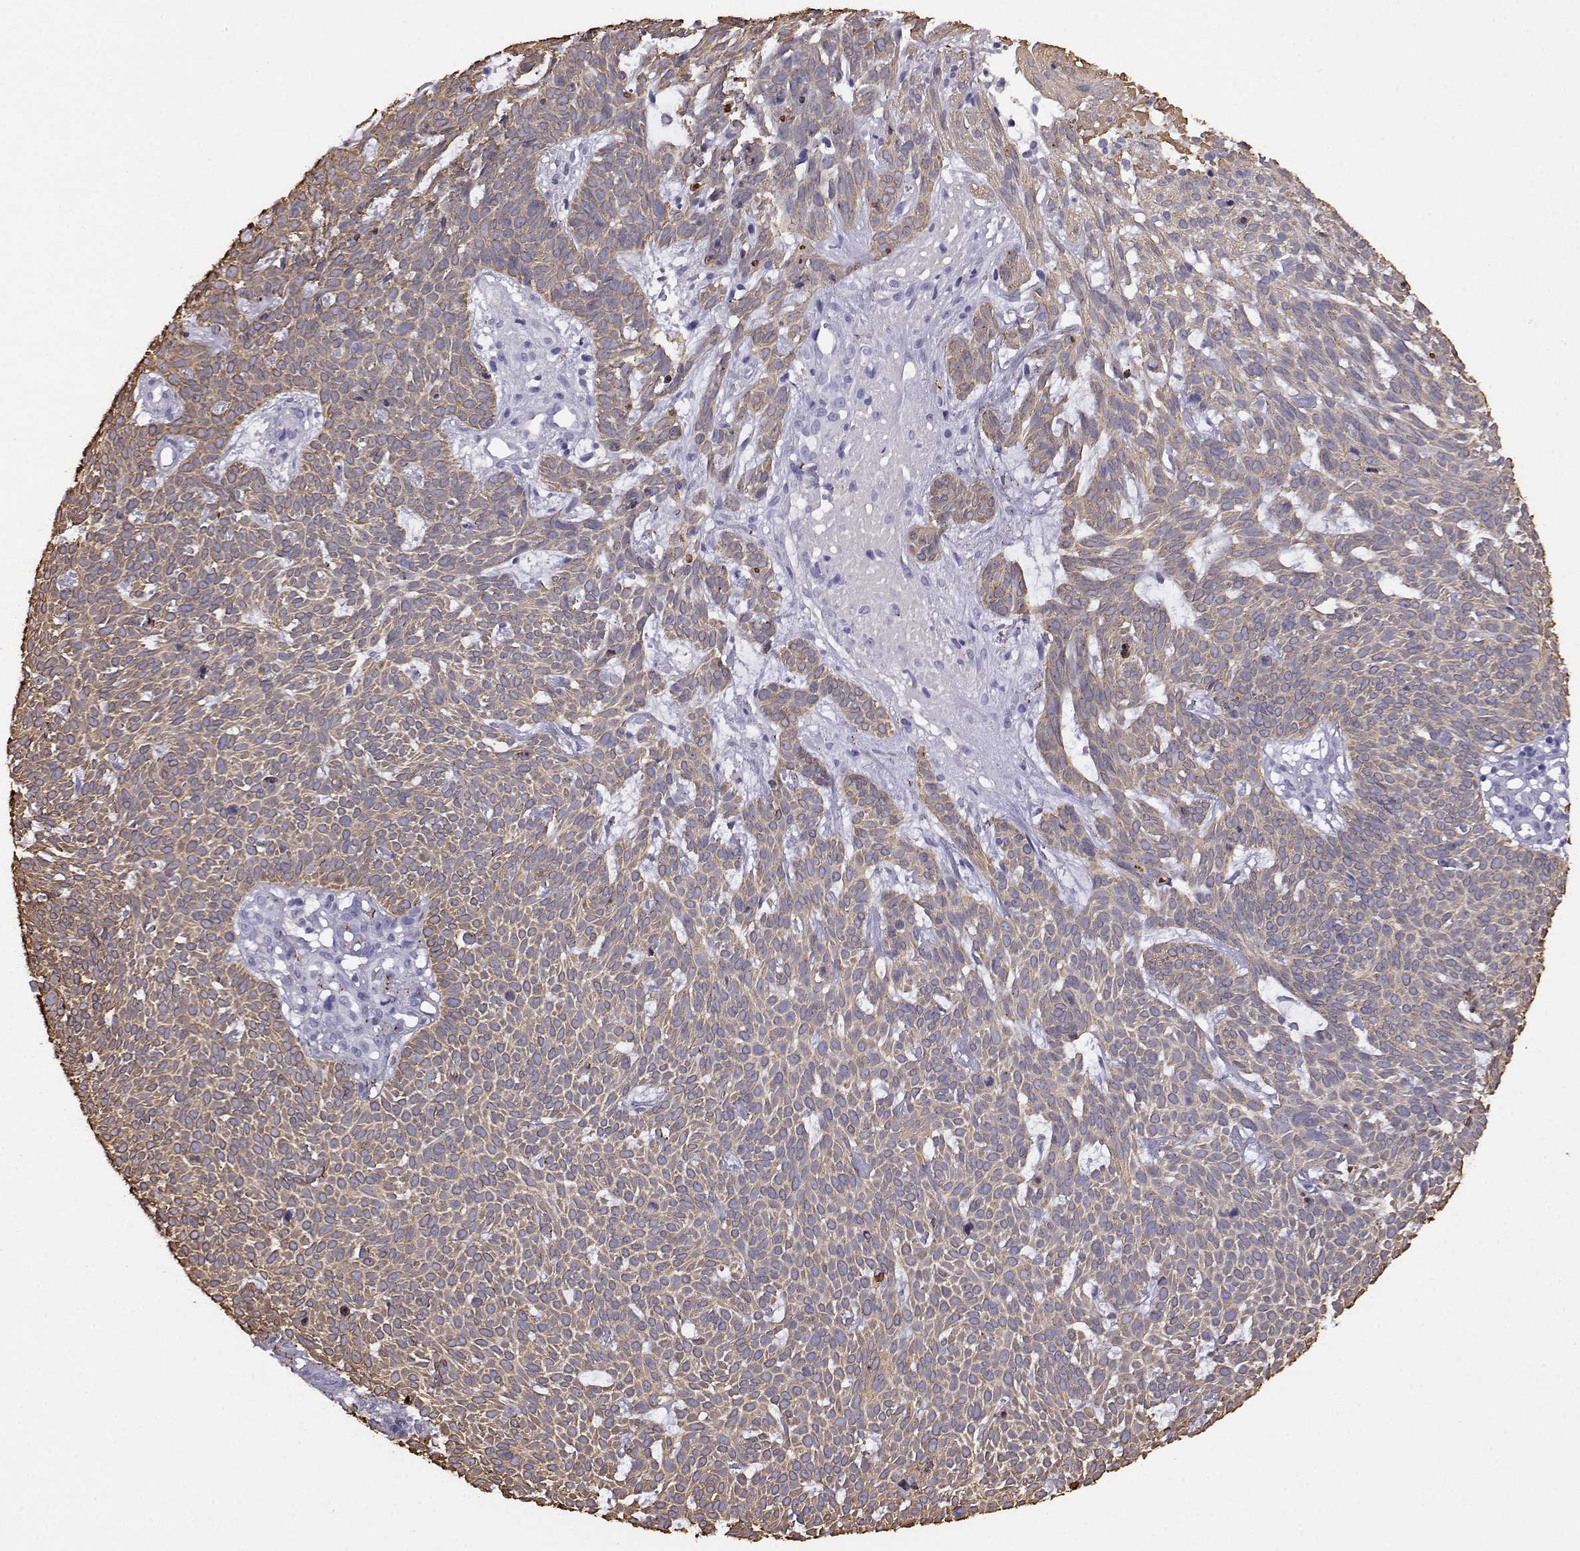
{"staining": {"intensity": "weak", "quantity": "25%-75%", "location": "cytoplasmic/membranous"}, "tissue": "skin cancer", "cell_type": "Tumor cells", "image_type": "cancer", "snomed": [{"axis": "morphology", "description": "Basal cell carcinoma"}, {"axis": "topography", "description": "Skin"}], "caption": "This is a photomicrograph of IHC staining of skin cancer (basal cell carcinoma), which shows weak positivity in the cytoplasmic/membranous of tumor cells.", "gene": "AKR1B1", "patient": {"sex": "male", "age": 59}}